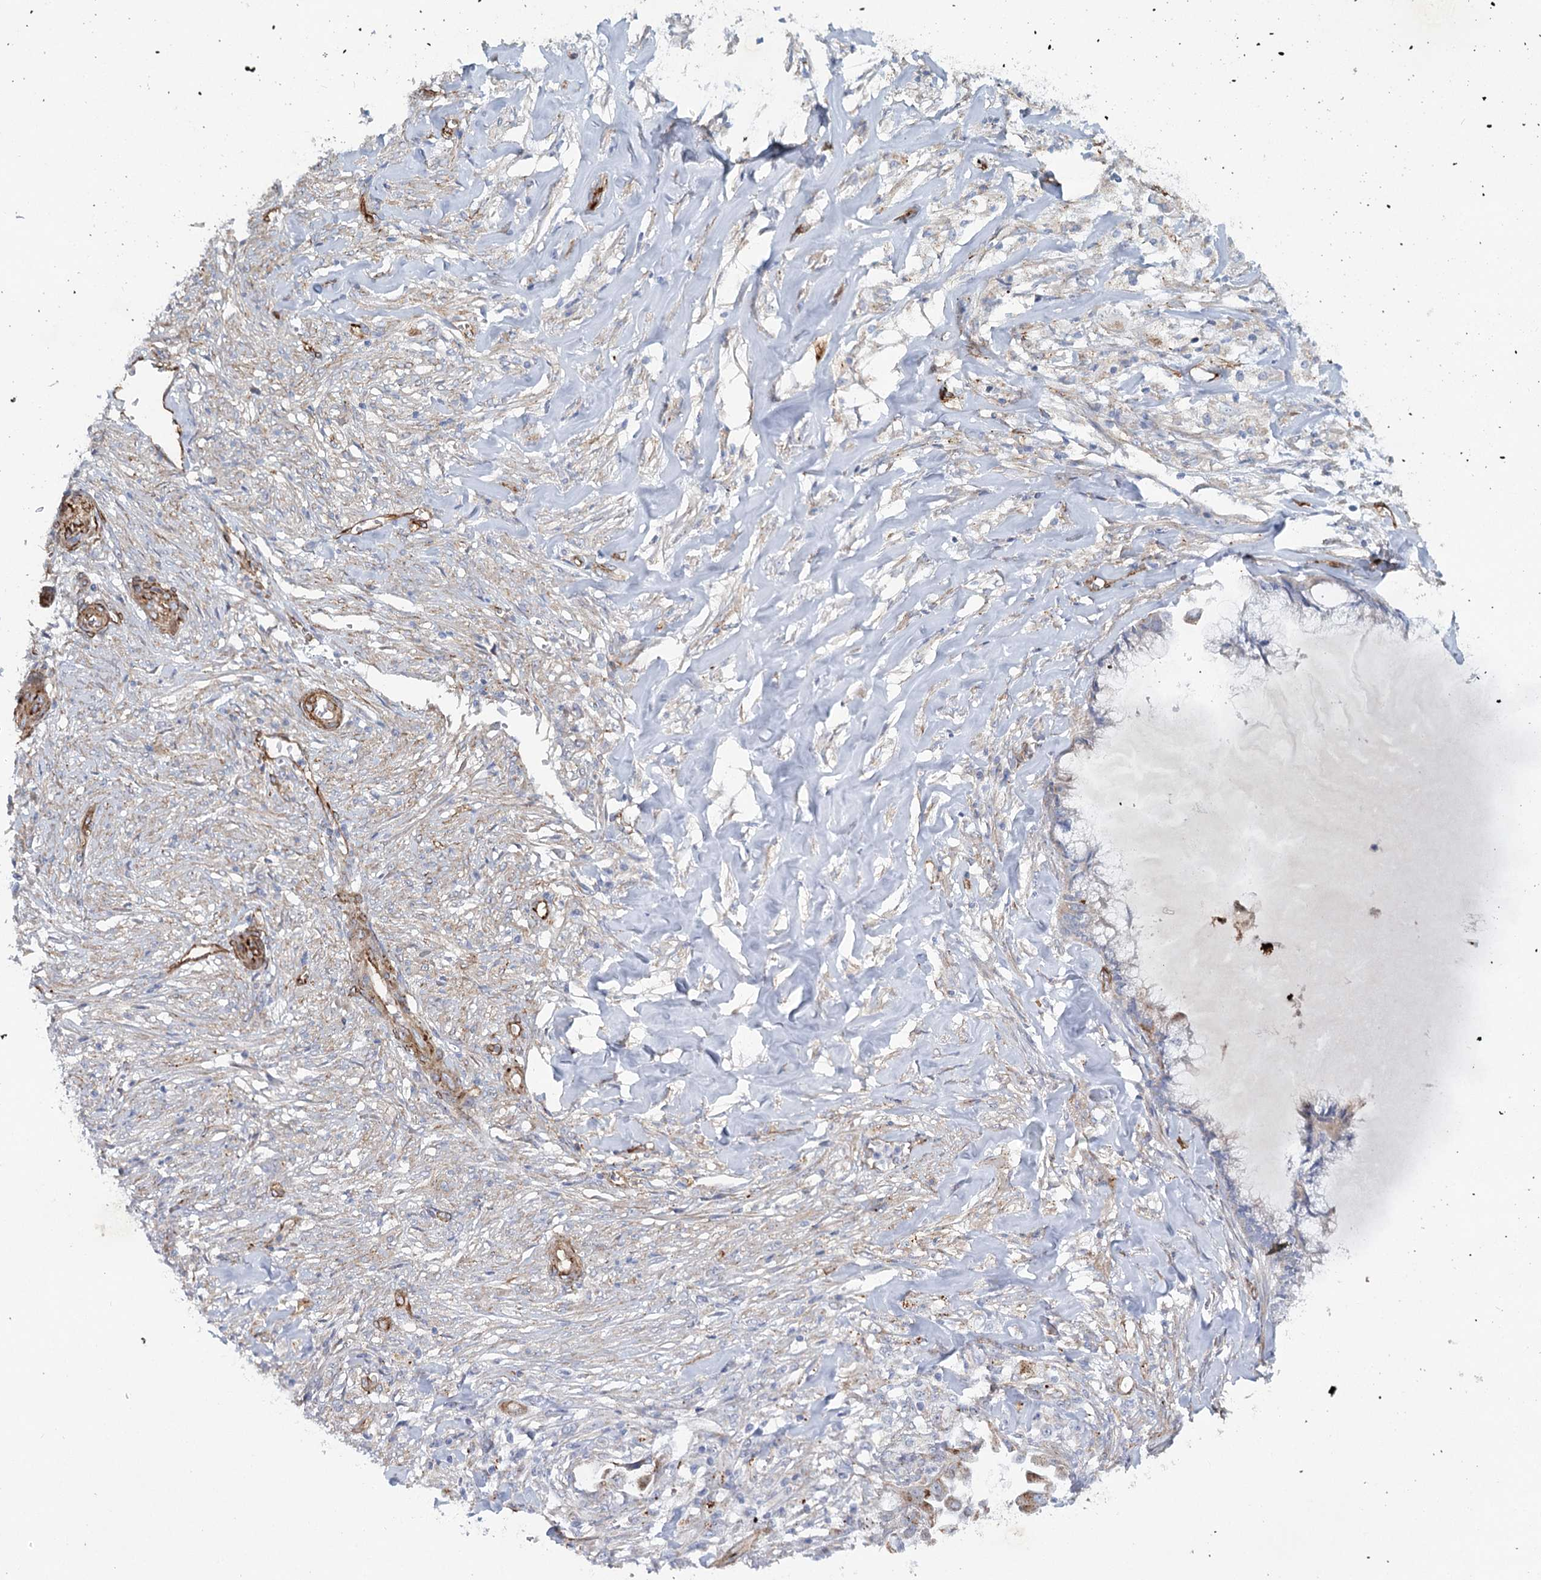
{"staining": {"intensity": "negative", "quantity": "none", "location": "none"}, "tissue": "endometrial cancer", "cell_type": "Tumor cells", "image_type": "cancer", "snomed": [{"axis": "morphology", "description": "Adenocarcinoma, NOS"}, {"axis": "topography", "description": "Endometrium"}], "caption": "Tumor cells are negative for brown protein staining in endometrial cancer.", "gene": "TMEM164", "patient": {"sex": "female", "age": 86}}